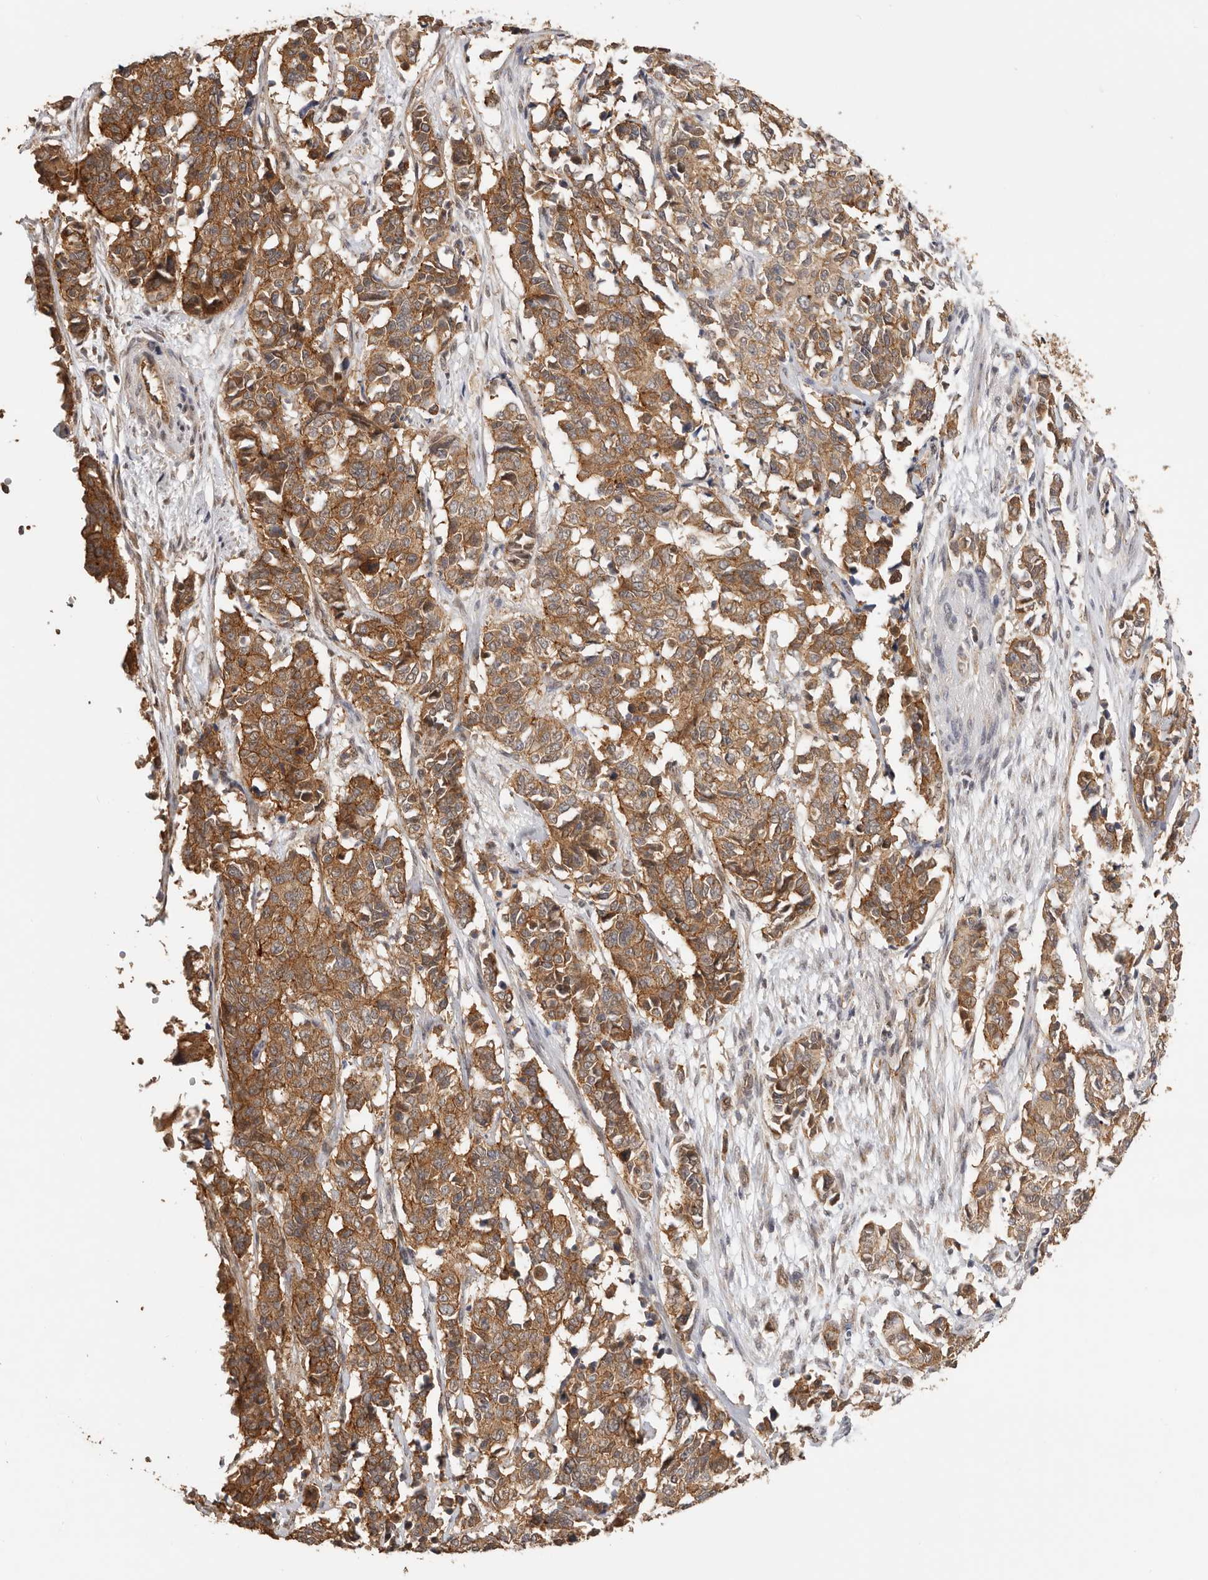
{"staining": {"intensity": "moderate", "quantity": ">75%", "location": "cytoplasmic/membranous"}, "tissue": "cervical cancer", "cell_type": "Tumor cells", "image_type": "cancer", "snomed": [{"axis": "morphology", "description": "Normal tissue, NOS"}, {"axis": "morphology", "description": "Squamous cell carcinoma, NOS"}, {"axis": "topography", "description": "Cervix"}], "caption": "Immunohistochemical staining of human cervical cancer (squamous cell carcinoma) displays medium levels of moderate cytoplasmic/membranous staining in about >75% of tumor cells.", "gene": "AFDN", "patient": {"sex": "female", "age": 35}}